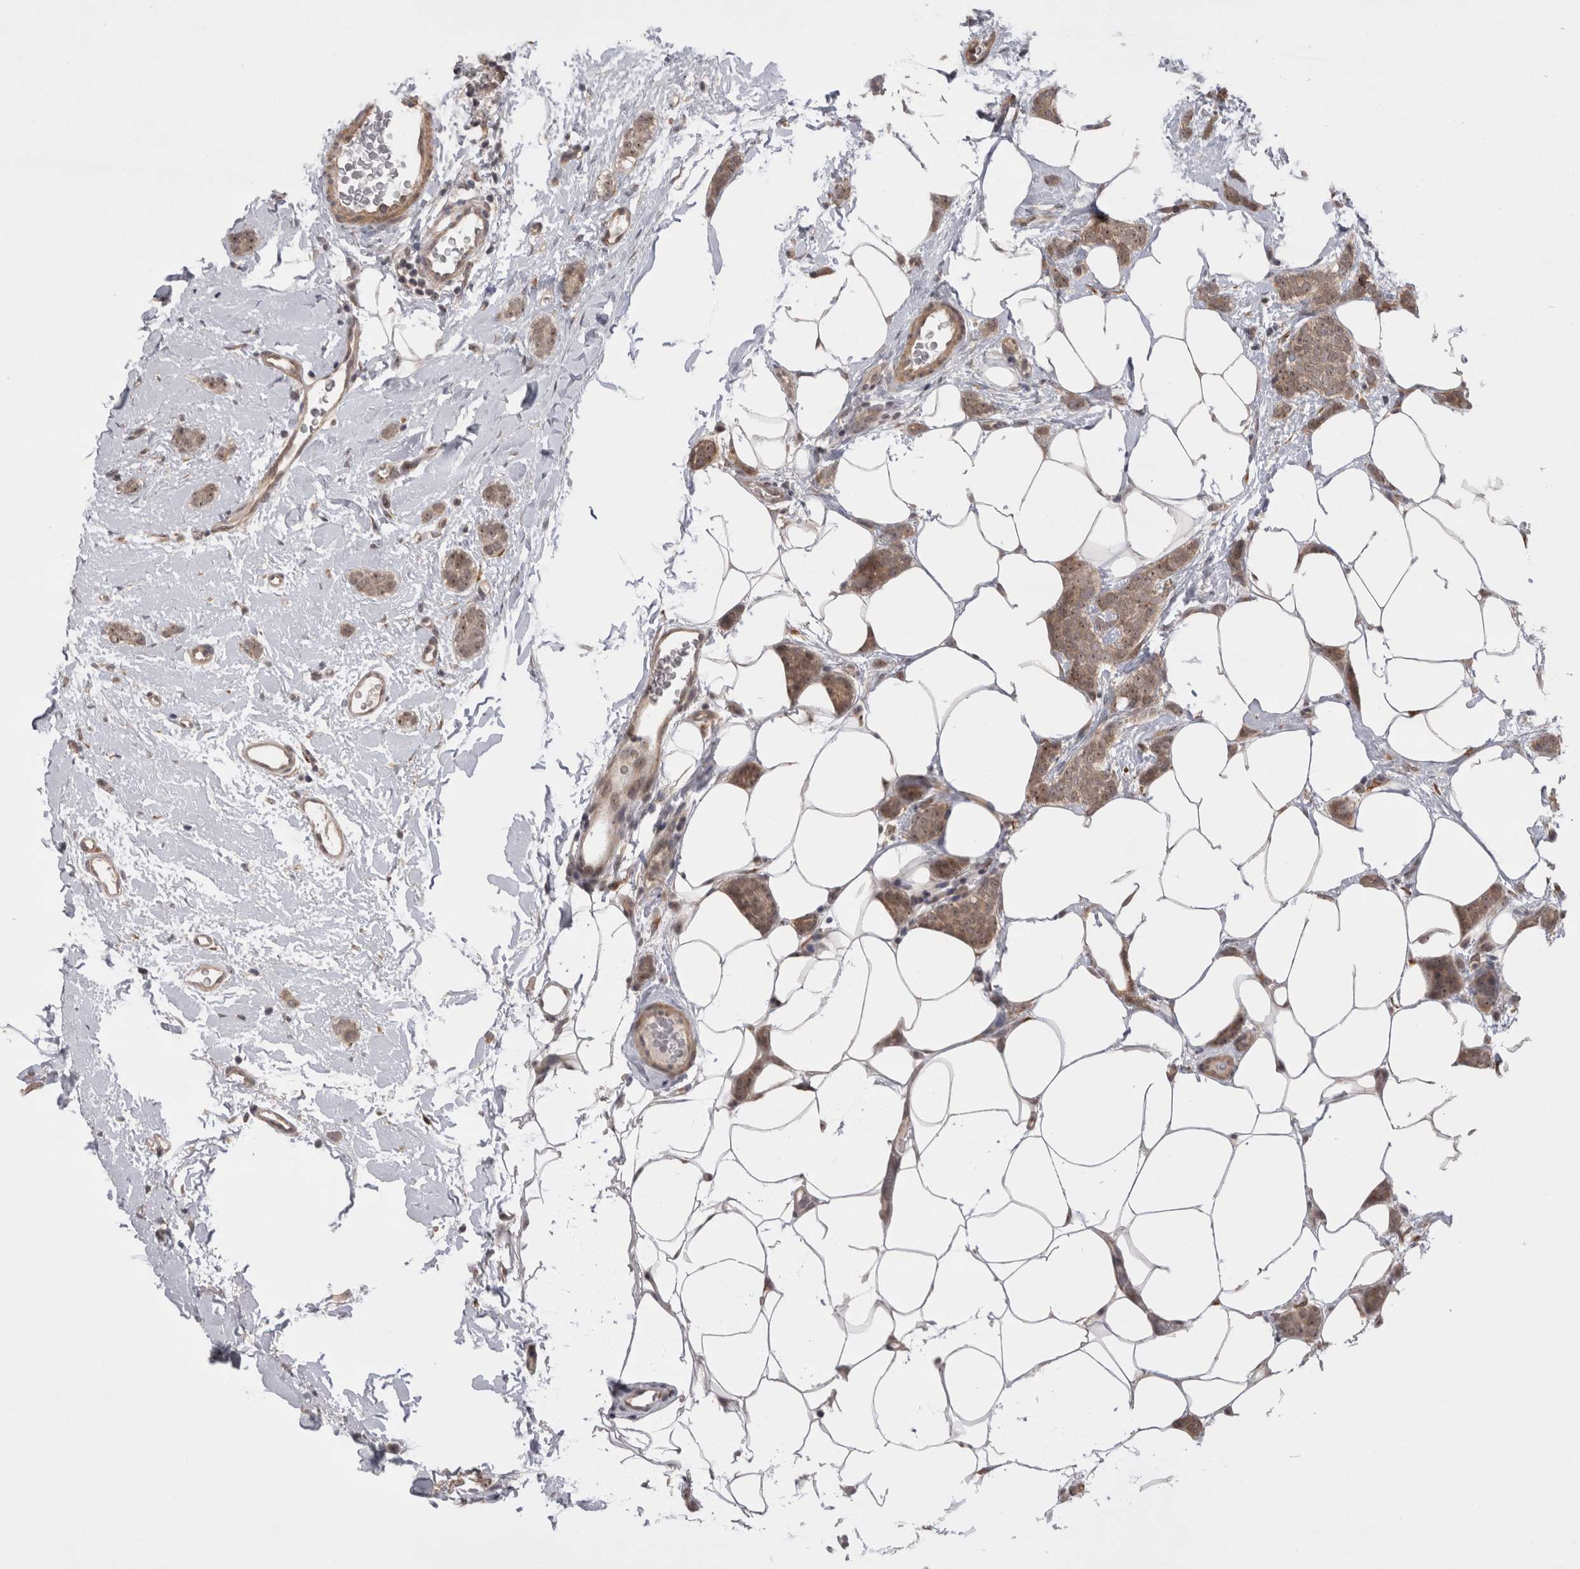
{"staining": {"intensity": "moderate", "quantity": ">75%", "location": "cytoplasmic/membranous,nuclear"}, "tissue": "breast cancer", "cell_type": "Tumor cells", "image_type": "cancer", "snomed": [{"axis": "morphology", "description": "Lobular carcinoma"}, {"axis": "topography", "description": "Skin"}, {"axis": "topography", "description": "Breast"}], "caption": "A medium amount of moderate cytoplasmic/membranous and nuclear staining is seen in about >75% of tumor cells in breast lobular carcinoma tissue.", "gene": "EXOSC4", "patient": {"sex": "female", "age": 46}}